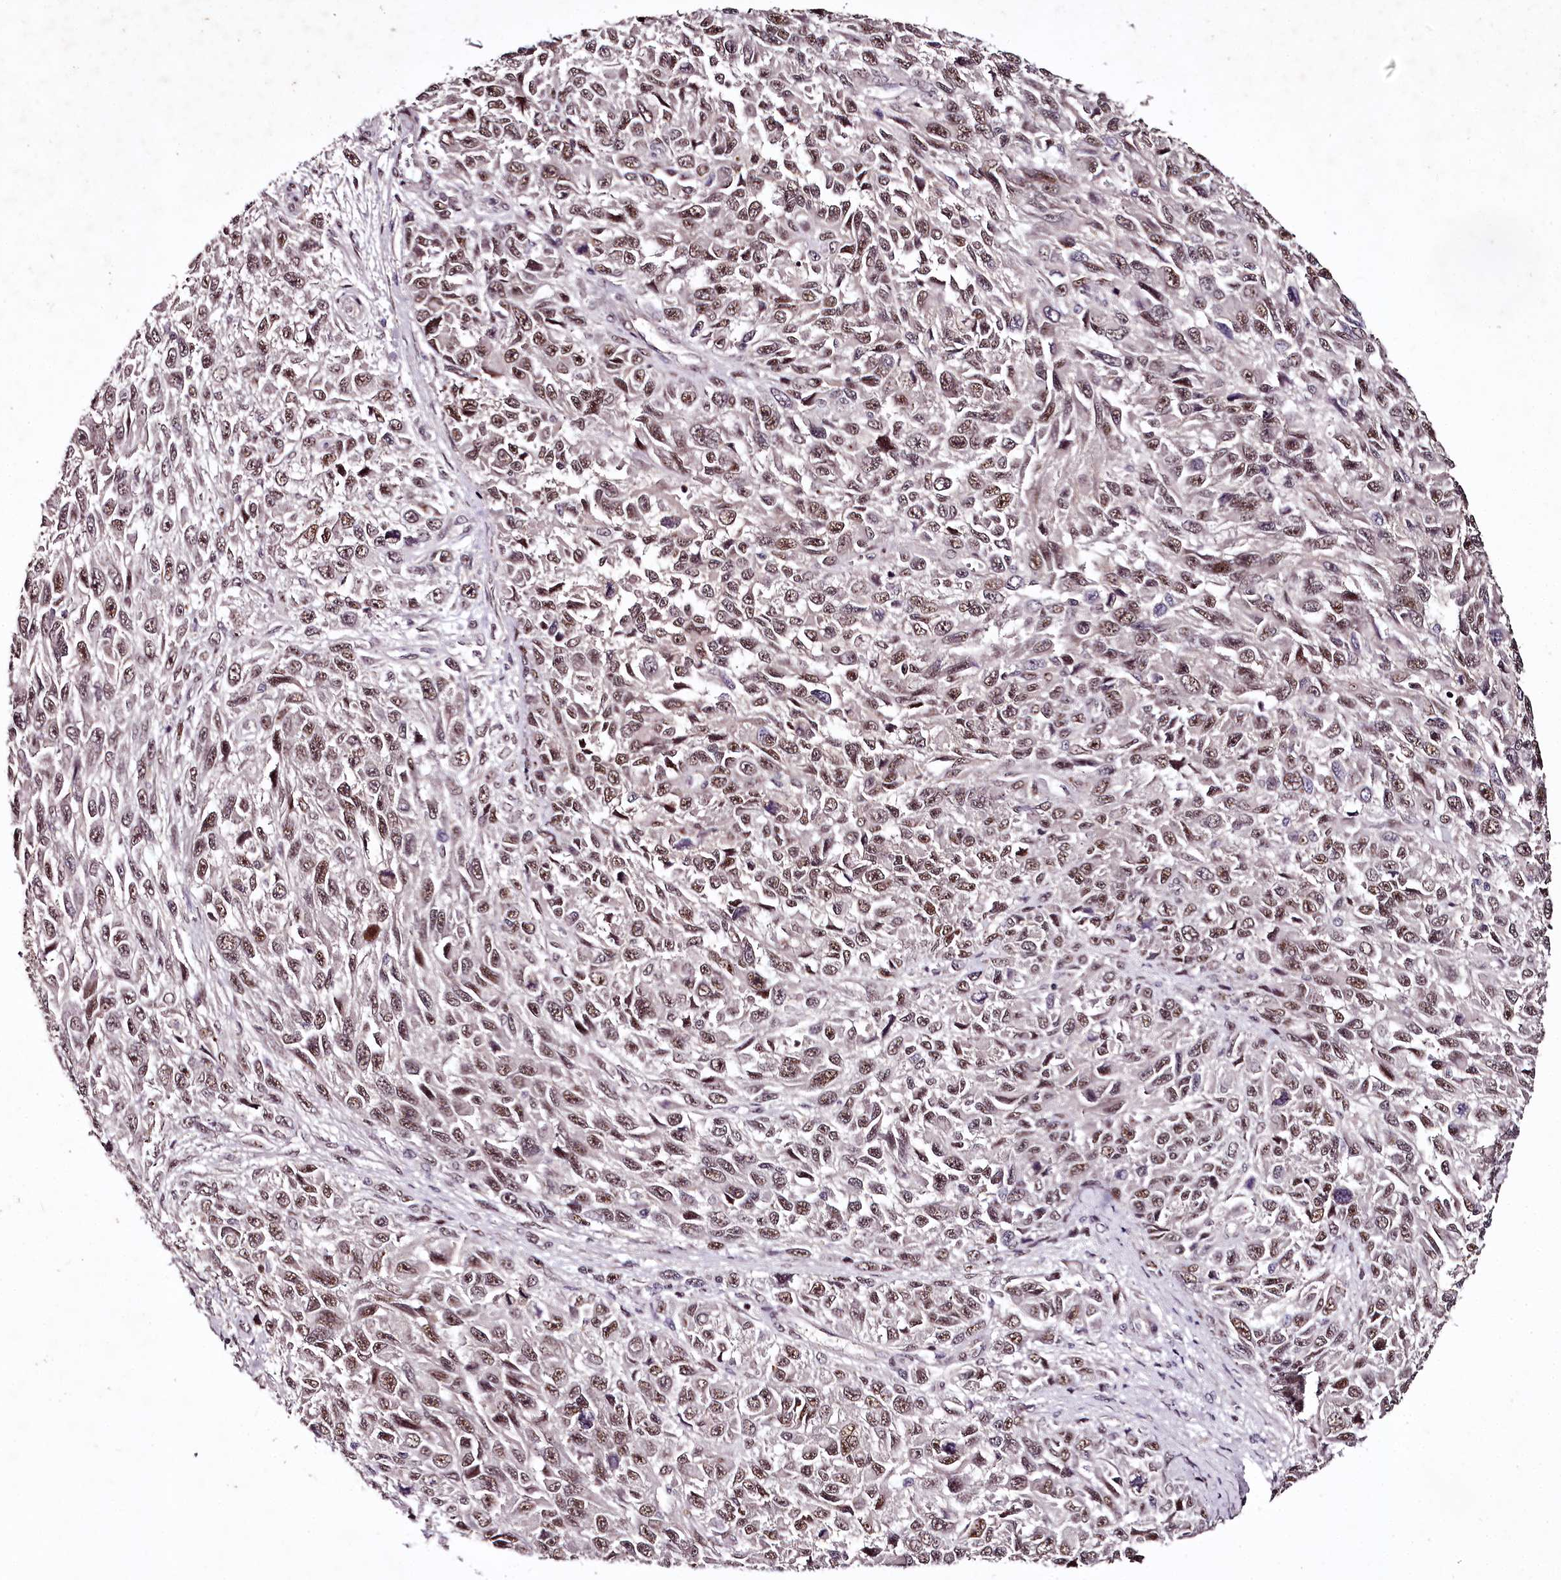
{"staining": {"intensity": "moderate", "quantity": ">75%", "location": "nuclear"}, "tissue": "melanoma", "cell_type": "Tumor cells", "image_type": "cancer", "snomed": [{"axis": "morphology", "description": "Normal tissue, NOS"}, {"axis": "morphology", "description": "Malignant melanoma, NOS"}, {"axis": "topography", "description": "Skin"}], "caption": "High-power microscopy captured an IHC histopathology image of malignant melanoma, revealing moderate nuclear staining in approximately >75% of tumor cells.", "gene": "MAML3", "patient": {"sex": "female", "age": 96}}